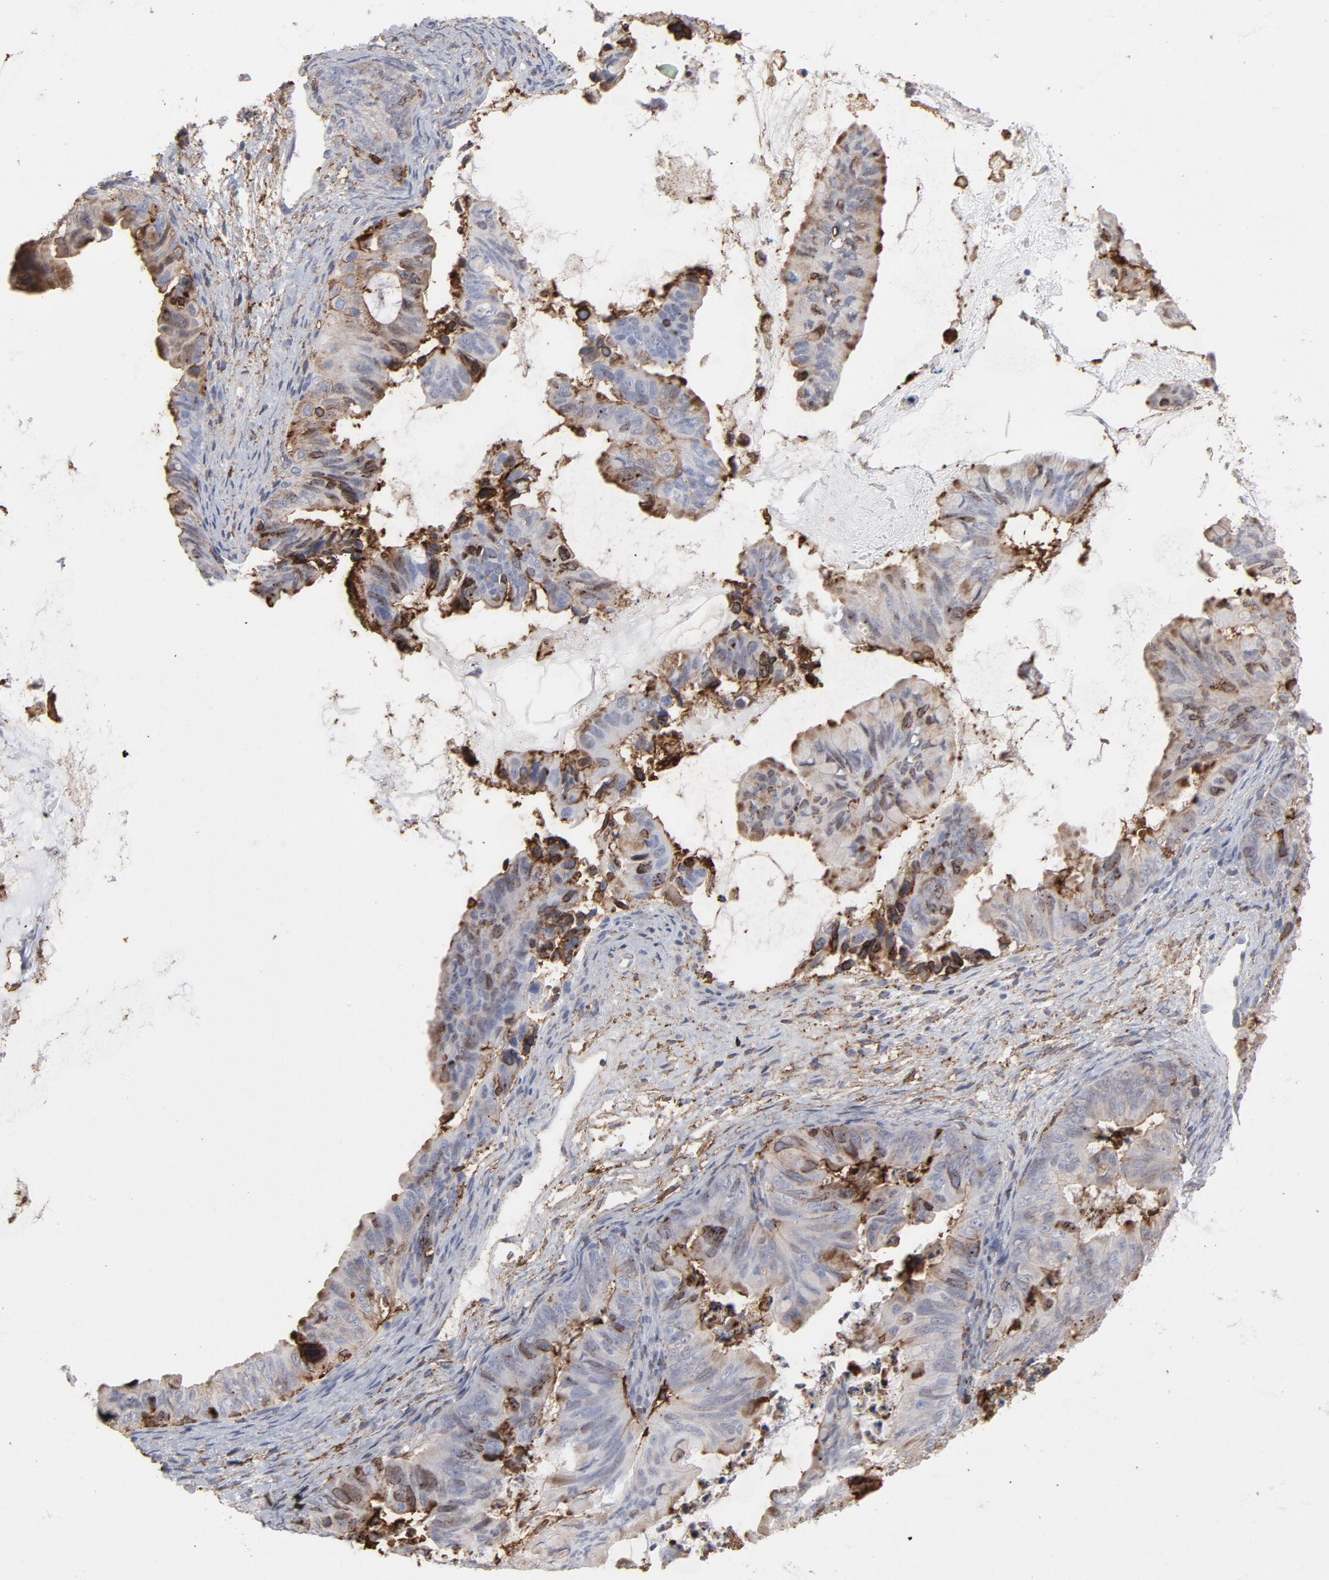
{"staining": {"intensity": "moderate", "quantity": "25%-75%", "location": "cytoplasmic/membranous"}, "tissue": "ovarian cancer", "cell_type": "Tumor cells", "image_type": "cancer", "snomed": [{"axis": "morphology", "description": "Cystadenocarcinoma, mucinous, NOS"}, {"axis": "topography", "description": "Ovary"}], "caption": "Mucinous cystadenocarcinoma (ovarian) tissue exhibits moderate cytoplasmic/membranous positivity in about 25%-75% of tumor cells", "gene": "ANXA5", "patient": {"sex": "female", "age": 36}}